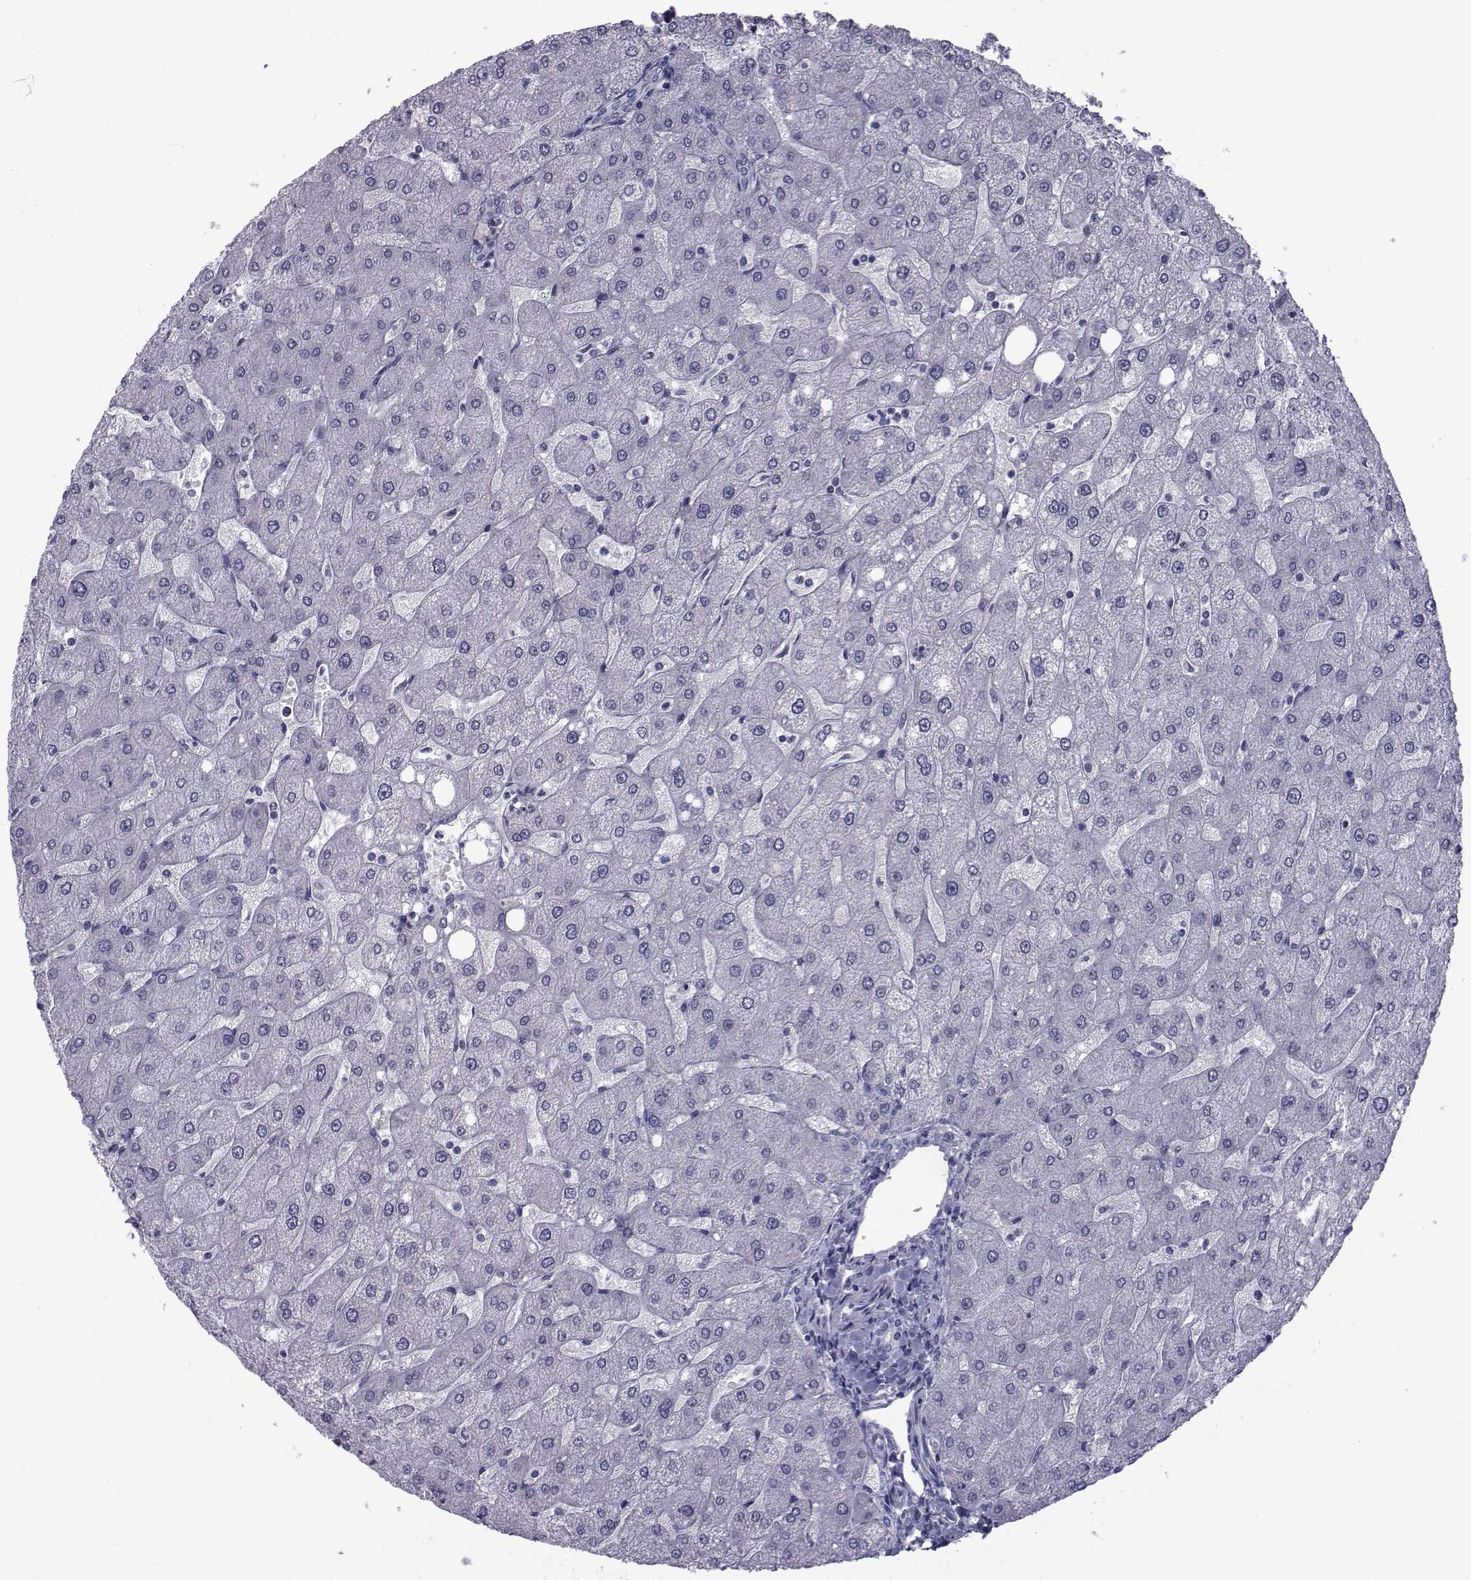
{"staining": {"intensity": "negative", "quantity": "none", "location": "none"}, "tissue": "liver", "cell_type": "Cholangiocytes", "image_type": "normal", "snomed": [{"axis": "morphology", "description": "Normal tissue, NOS"}, {"axis": "topography", "description": "Liver"}], "caption": "This is an immunohistochemistry (IHC) micrograph of normal human liver. There is no expression in cholangiocytes.", "gene": "FDXR", "patient": {"sex": "male", "age": 67}}